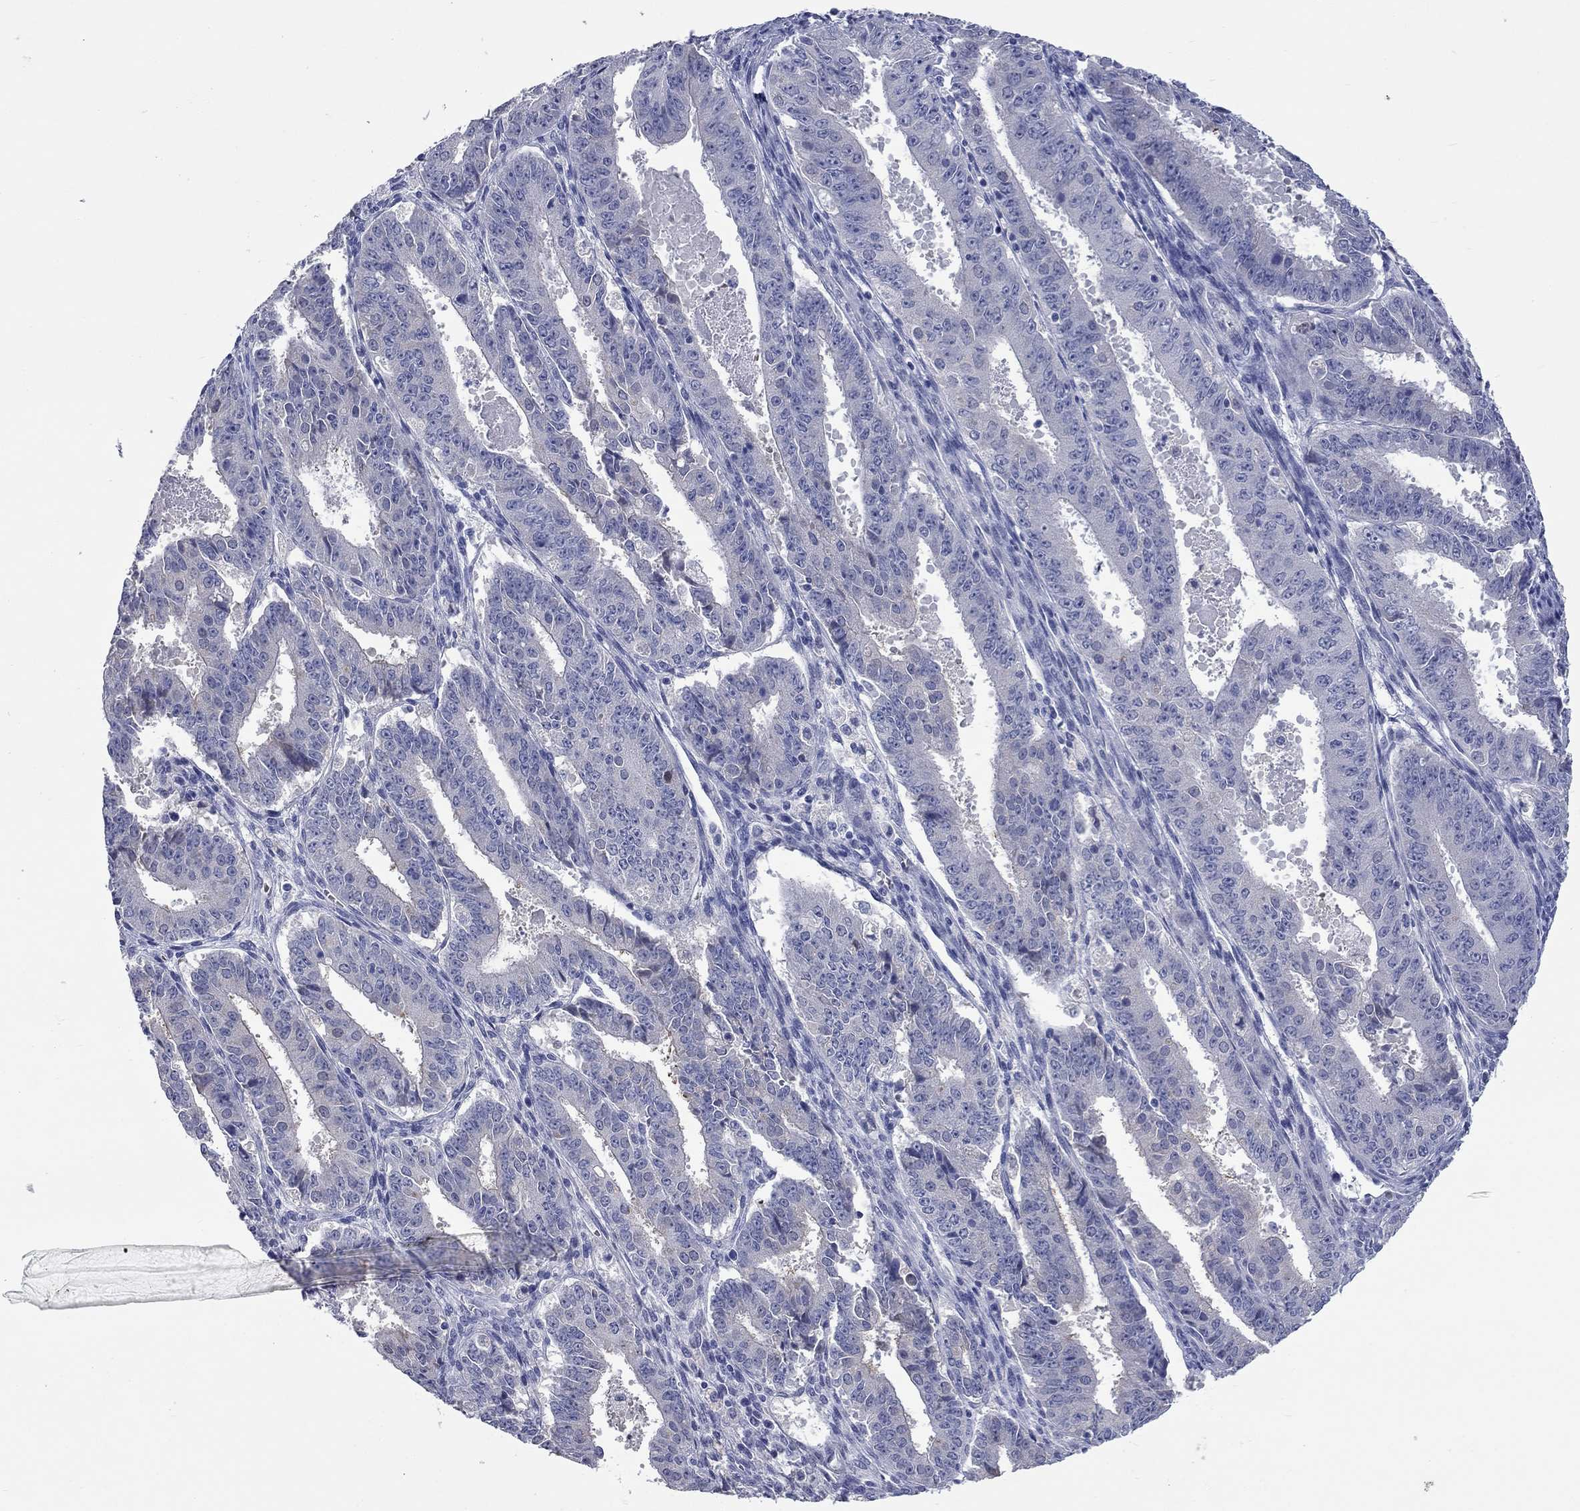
{"staining": {"intensity": "negative", "quantity": "none", "location": "none"}, "tissue": "ovarian cancer", "cell_type": "Tumor cells", "image_type": "cancer", "snomed": [{"axis": "morphology", "description": "Carcinoma, endometroid"}, {"axis": "topography", "description": "Ovary"}], "caption": "Immunohistochemistry (IHC) of endometroid carcinoma (ovarian) displays no staining in tumor cells.", "gene": "UNC119B", "patient": {"sex": "female", "age": 42}}